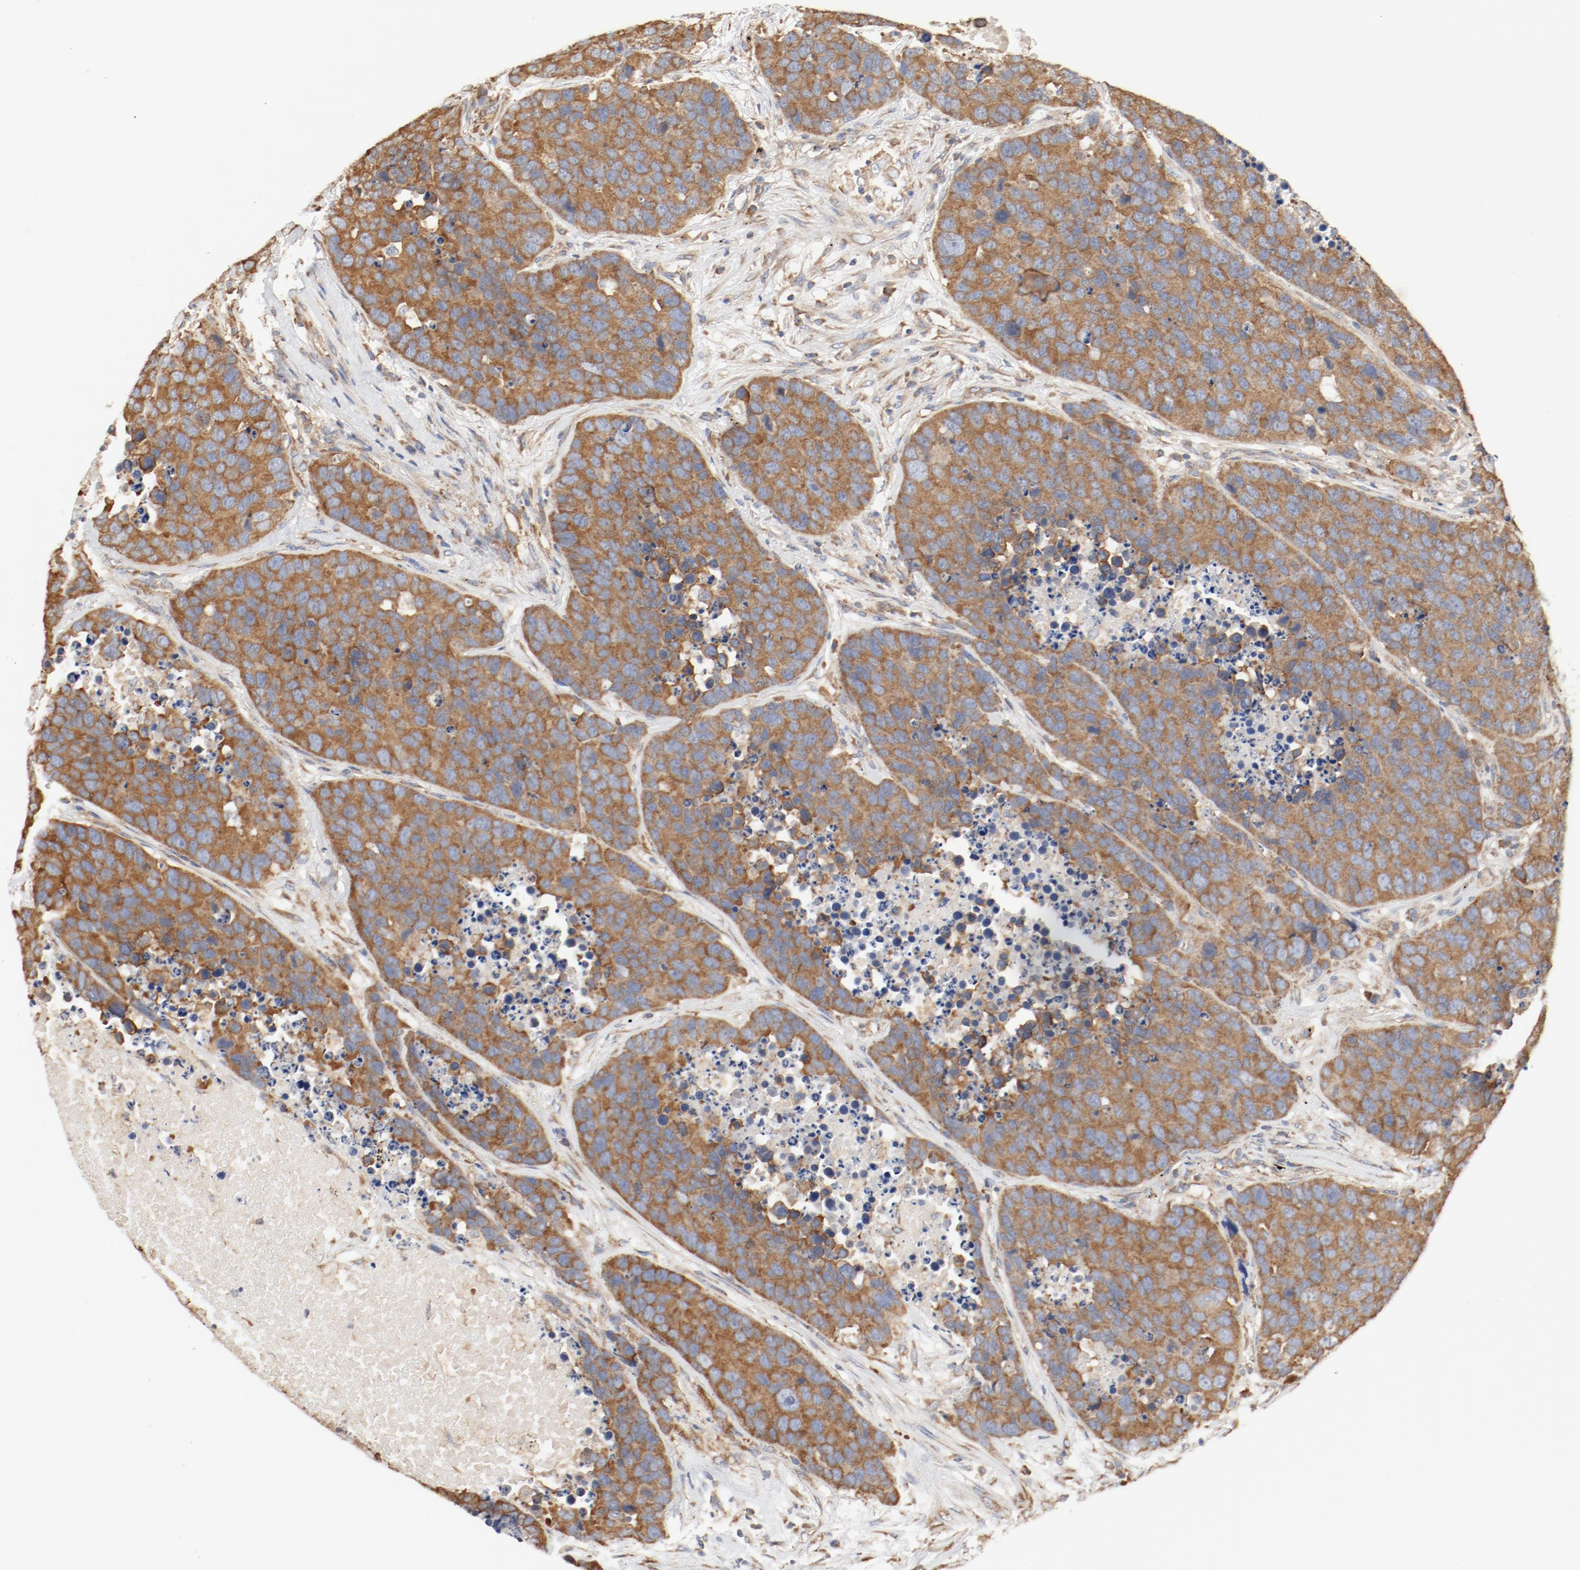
{"staining": {"intensity": "moderate", "quantity": ">75%", "location": "cytoplasmic/membranous"}, "tissue": "carcinoid", "cell_type": "Tumor cells", "image_type": "cancer", "snomed": [{"axis": "morphology", "description": "Carcinoid, malignant, NOS"}, {"axis": "topography", "description": "Lung"}], "caption": "Carcinoid tissue demonstrates moderate cytoplasmic/membranous expression in approximately >75% of tumor cells The staining was performed using DAB, with brown indicating positive protein expression. Nuclei are stained blue with hematoxylin.", "gene": "RPS6", "patient": {"sex": "male", "age": 60}}